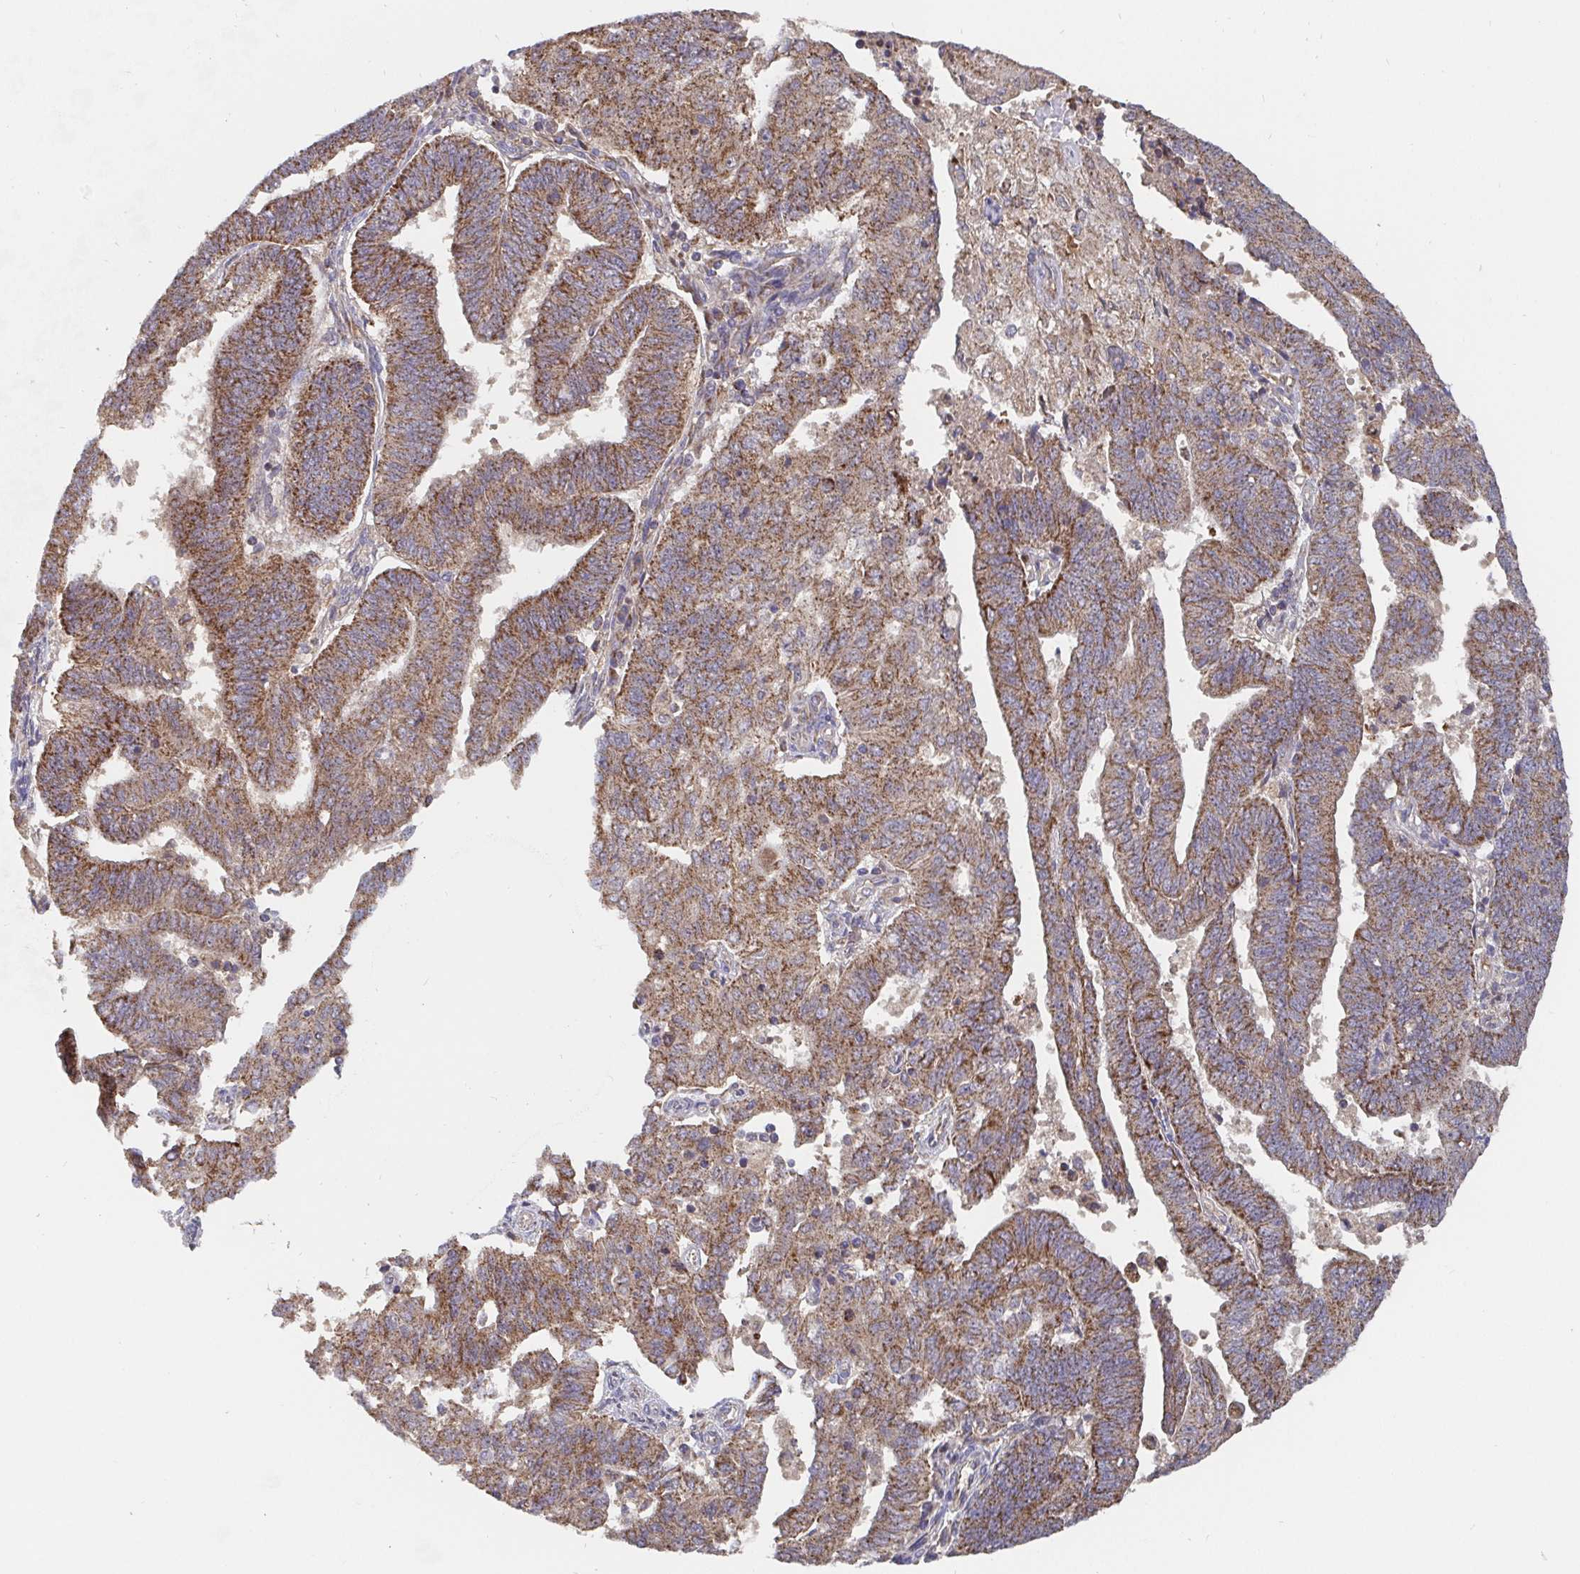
{"staining": {"intensity": "moderate", "quantity": ">75%", "location": "cytoplasmic/membranous"}, "tissue": "endometrial cancer", "cell_type": "Tumor cells", "image_type": "cancer", "snomed": [{"axis": "morphology", "description": "Adenocarcinoma, NOS"}, {"axis": "topography", "description": "Endometrium"}], "caption": "An image of human adenocarcinoma (endometrial) stained for a protein shows moderate cytoplasmic/membranous brown staining in tumor cells. (Stains: DAB in brown, nuclei in blue, Microscopy: brightfield microscopy at high magnification).", "gene": "PDF", "patient": {"sex": "female", "age": 82}}